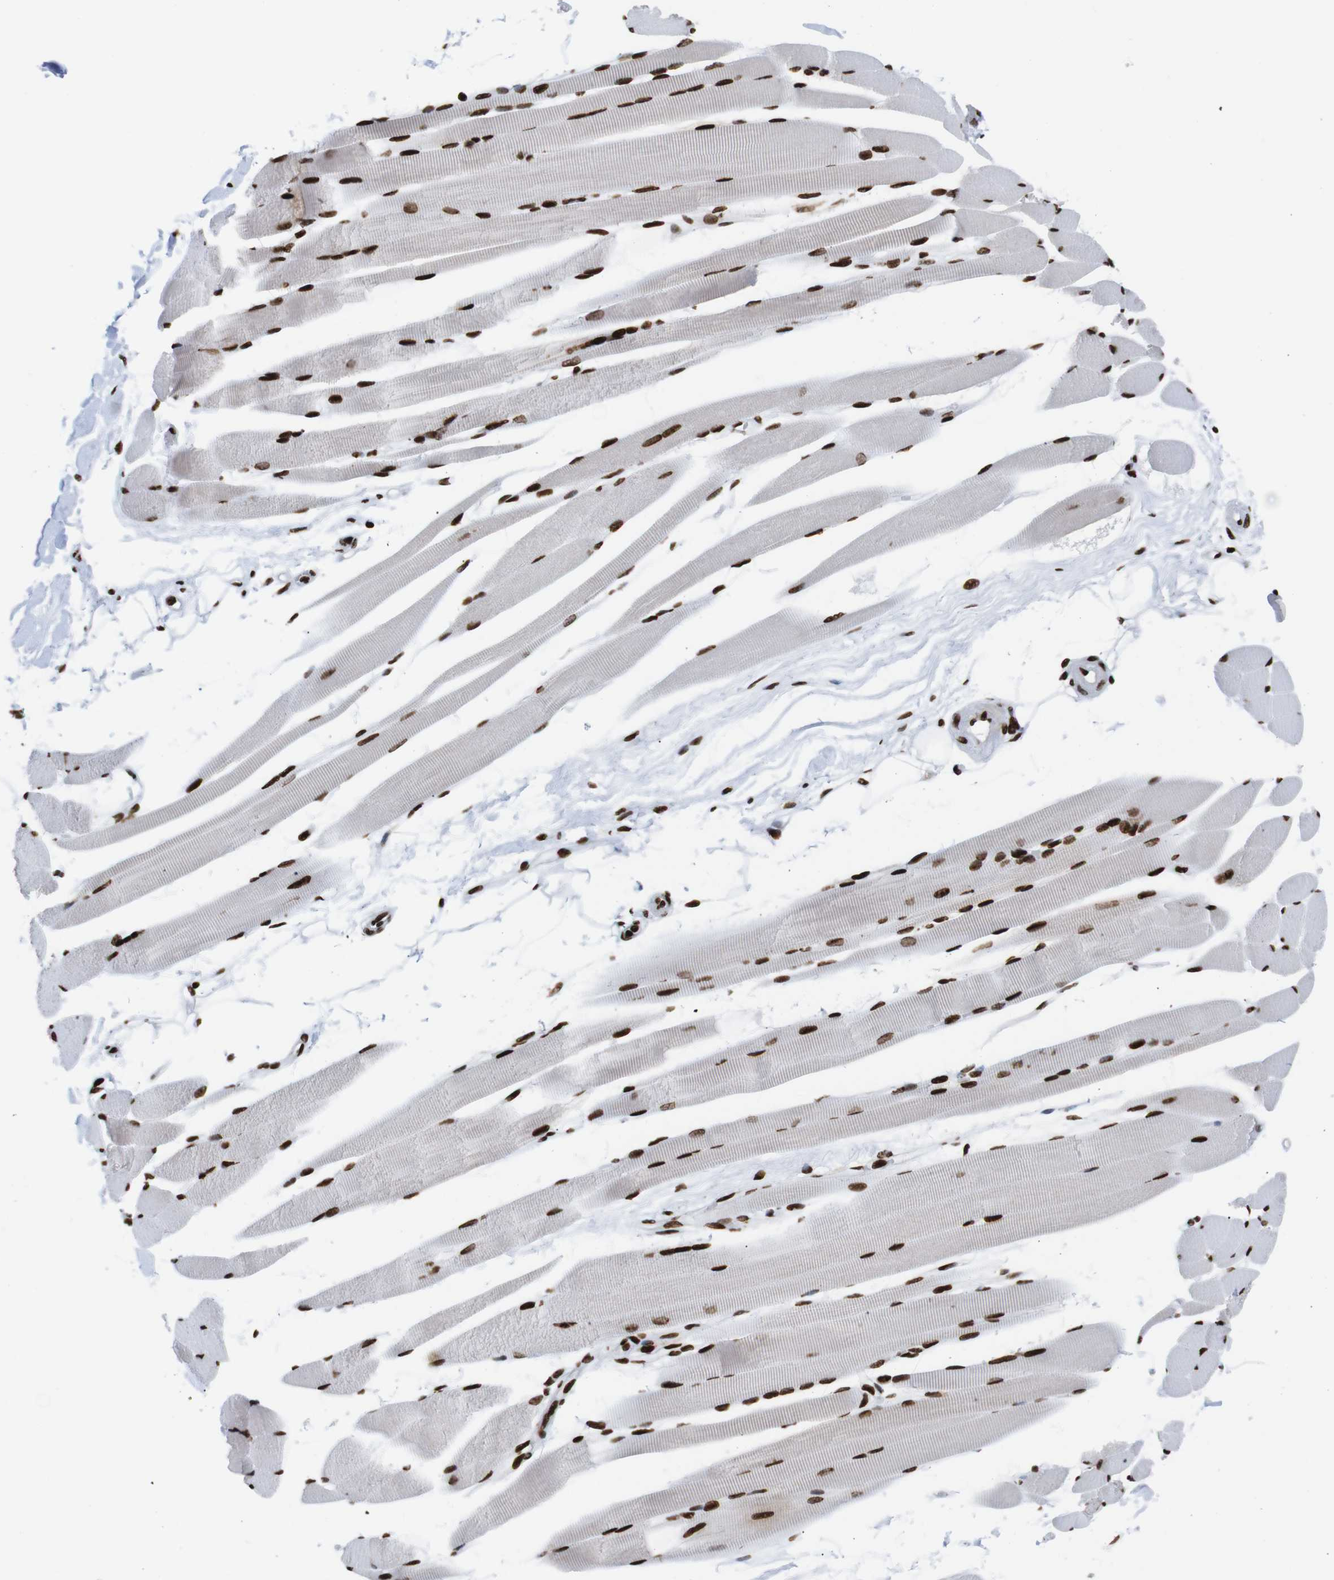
{"staining": {"intensity": "strong", "quantity": ">75%", "location": "nuclear"}, "tissue": "skeletal muscle", "cell_type": "Myocytes", "image_type": "normal", "snomed": [{"axis": "morphology", "description": "Normal tissue, NOS"}, {"axis": "topography", "description": "Skeletal muscle"}, {"axis": "topography", "description": "Peripheral nerve tissue"}], "caption": "Immunohistochemical staining of unremarkable skeletal muscle demonstrates high levels of strong nuclear positivity in approximately >75% of myocytes. The staining is performed using DAB brown chromogen to label protein expression. The nuclei are counter-stained blue using hematoxylin.", "gene": "H1", "patient": {"sex": "female", "age": 84}}